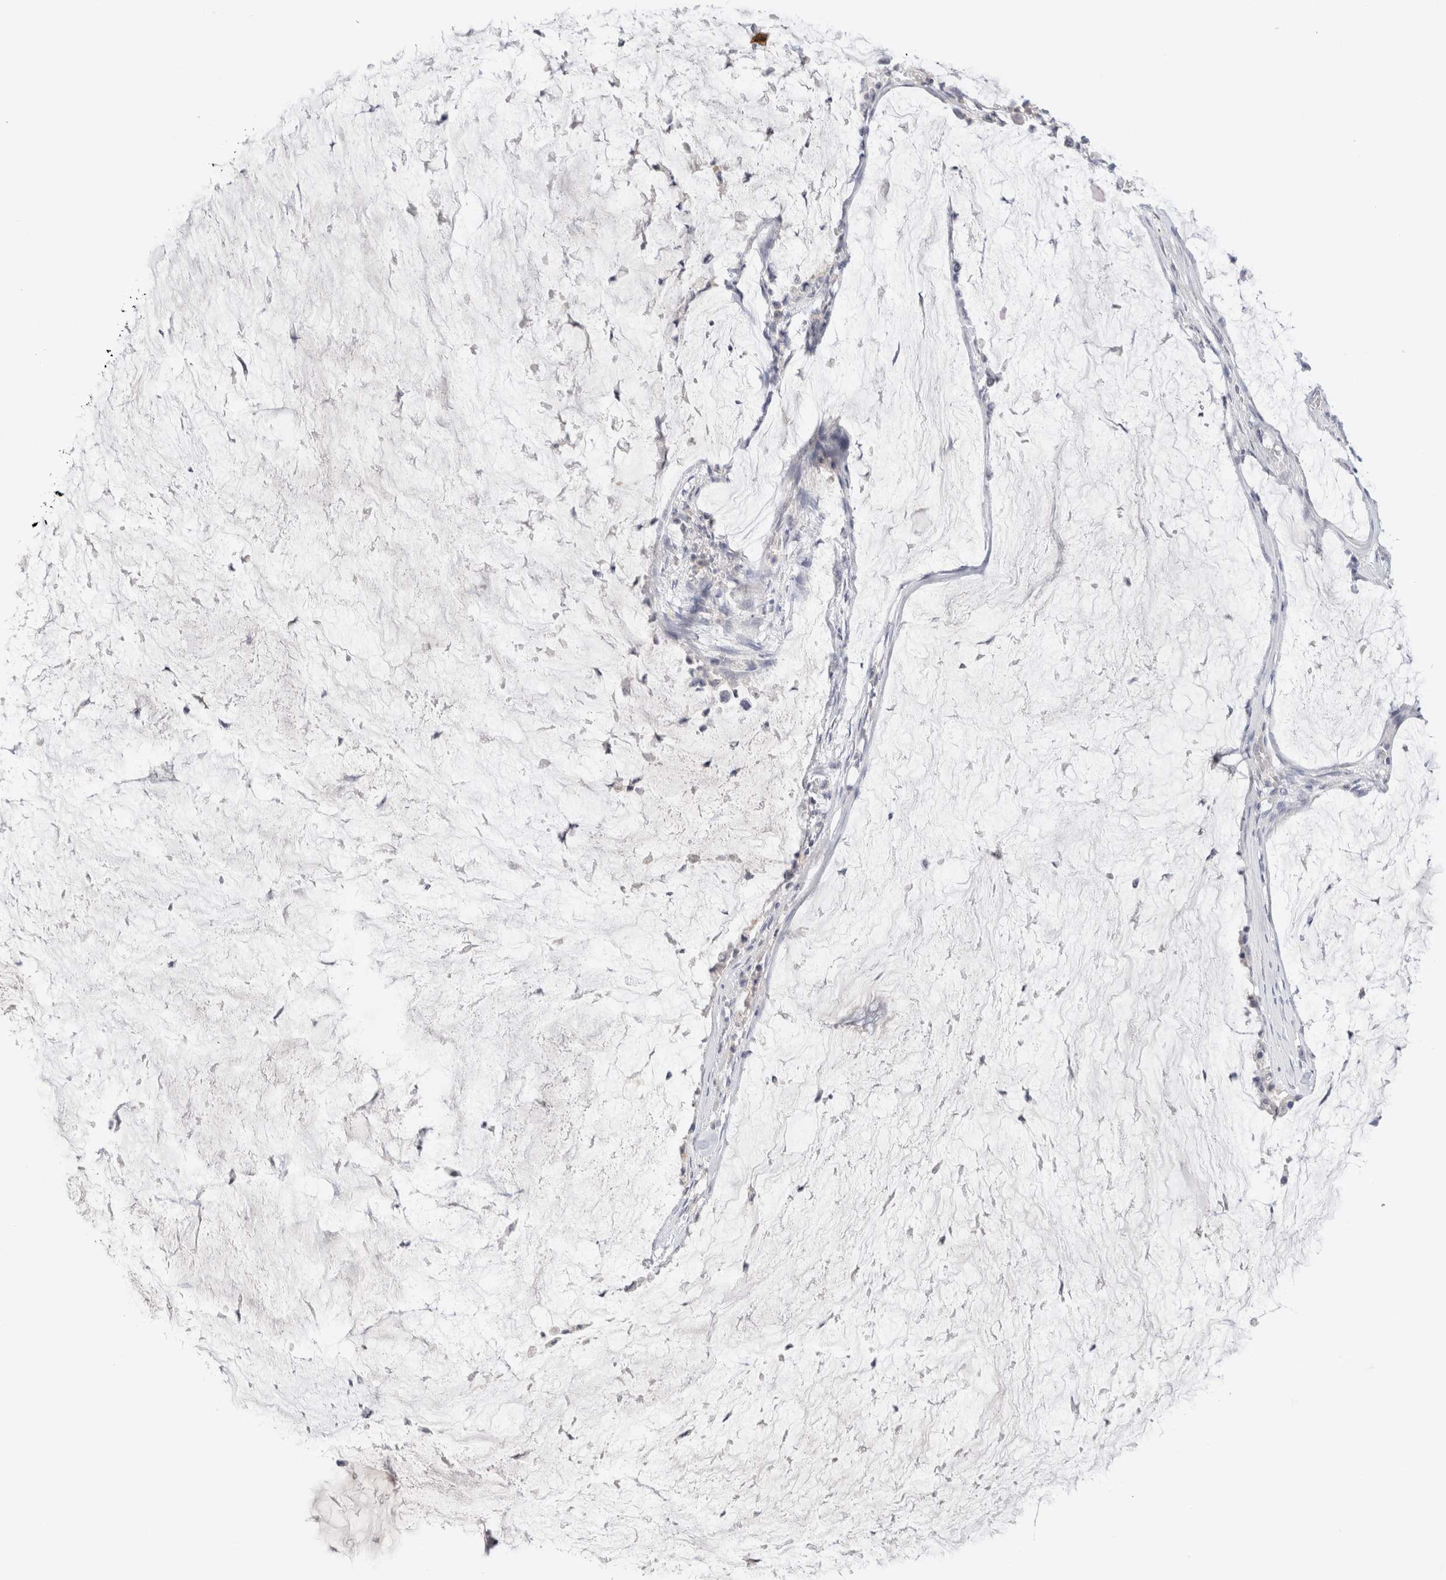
{"staining": {"intensity": "negative", "quantity": "none", "location": "none"}, "tissue": "pancreatic cancer", "cell_type": "Tumor cells", "image_type": "cancer", "snomed": [{"axis": "morphology", "description": "Adenocarcinoma, NOS"}, {"axis": "topography", "description": "Pancreas"}], "caption": "Adenocarcinoma (pancreatic) was stained to show a protein in brown. There is no significant staining in tumor cells. (Stains: DAB (3,3'-diaminobenzidine) IHC with hematoxylin counter stain, Microscopy: brightfield microscopy at high magnification).", "gene": "MPP2", "patient": {"sex": "male", "age": 41}}